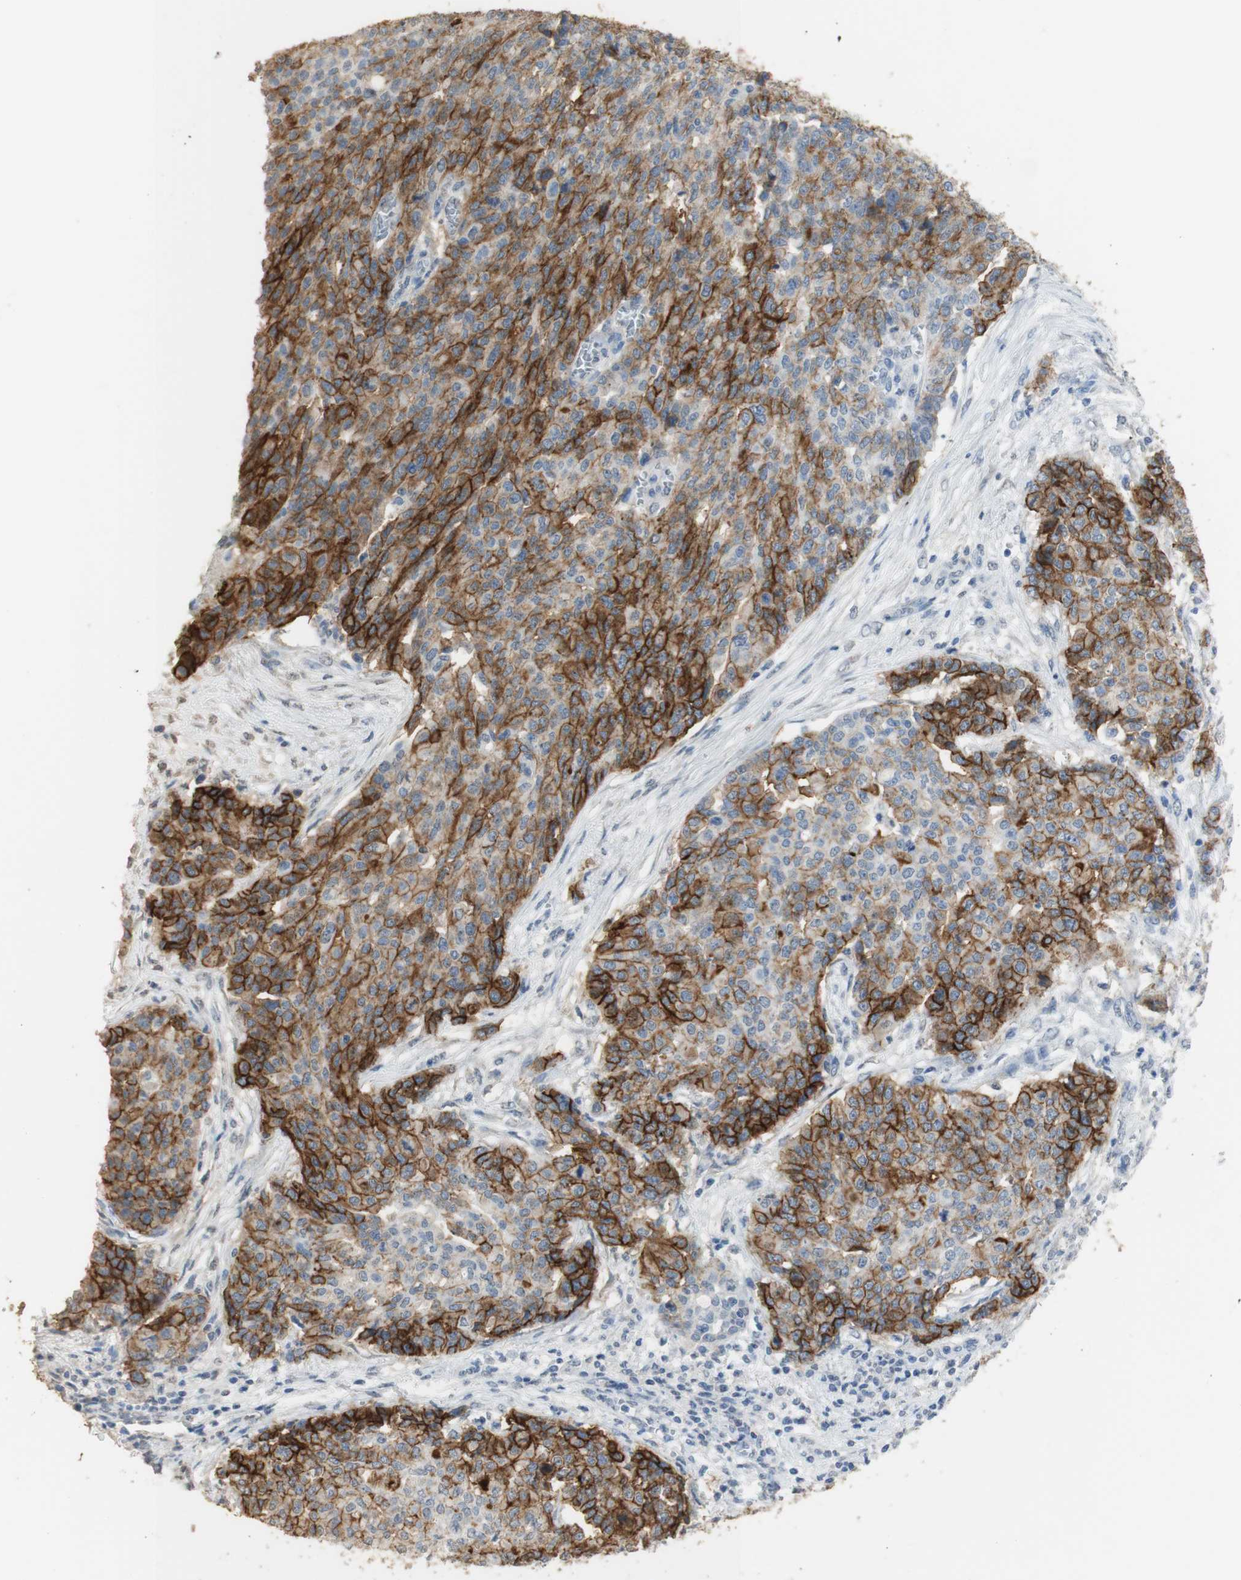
{"staining": {"intensity": "moderate", "quantity": "25%-75%", "location": "cytoplasmic/membranous"}, "tissue": "ovarian cancer", "cell_type": "Tumor cells", "image_type": "cancer", "snomed": [{"axis": "morphology", "description": "Cystadenocarcinoma, serous, NOS"}, {"axis": "topography", "description": "Soft tissue"}, {"axis": "topography", "description": "Ovary"}], "caption": "Tumor cells display medium levels of moderate cytoplasmic/membranous staining in approximately 25%-75% of cells in ovarian cancer (serous cystadenocarcinoma).", "gene": "L1CAM", "patient": {"sex": "female", "age": 57}}